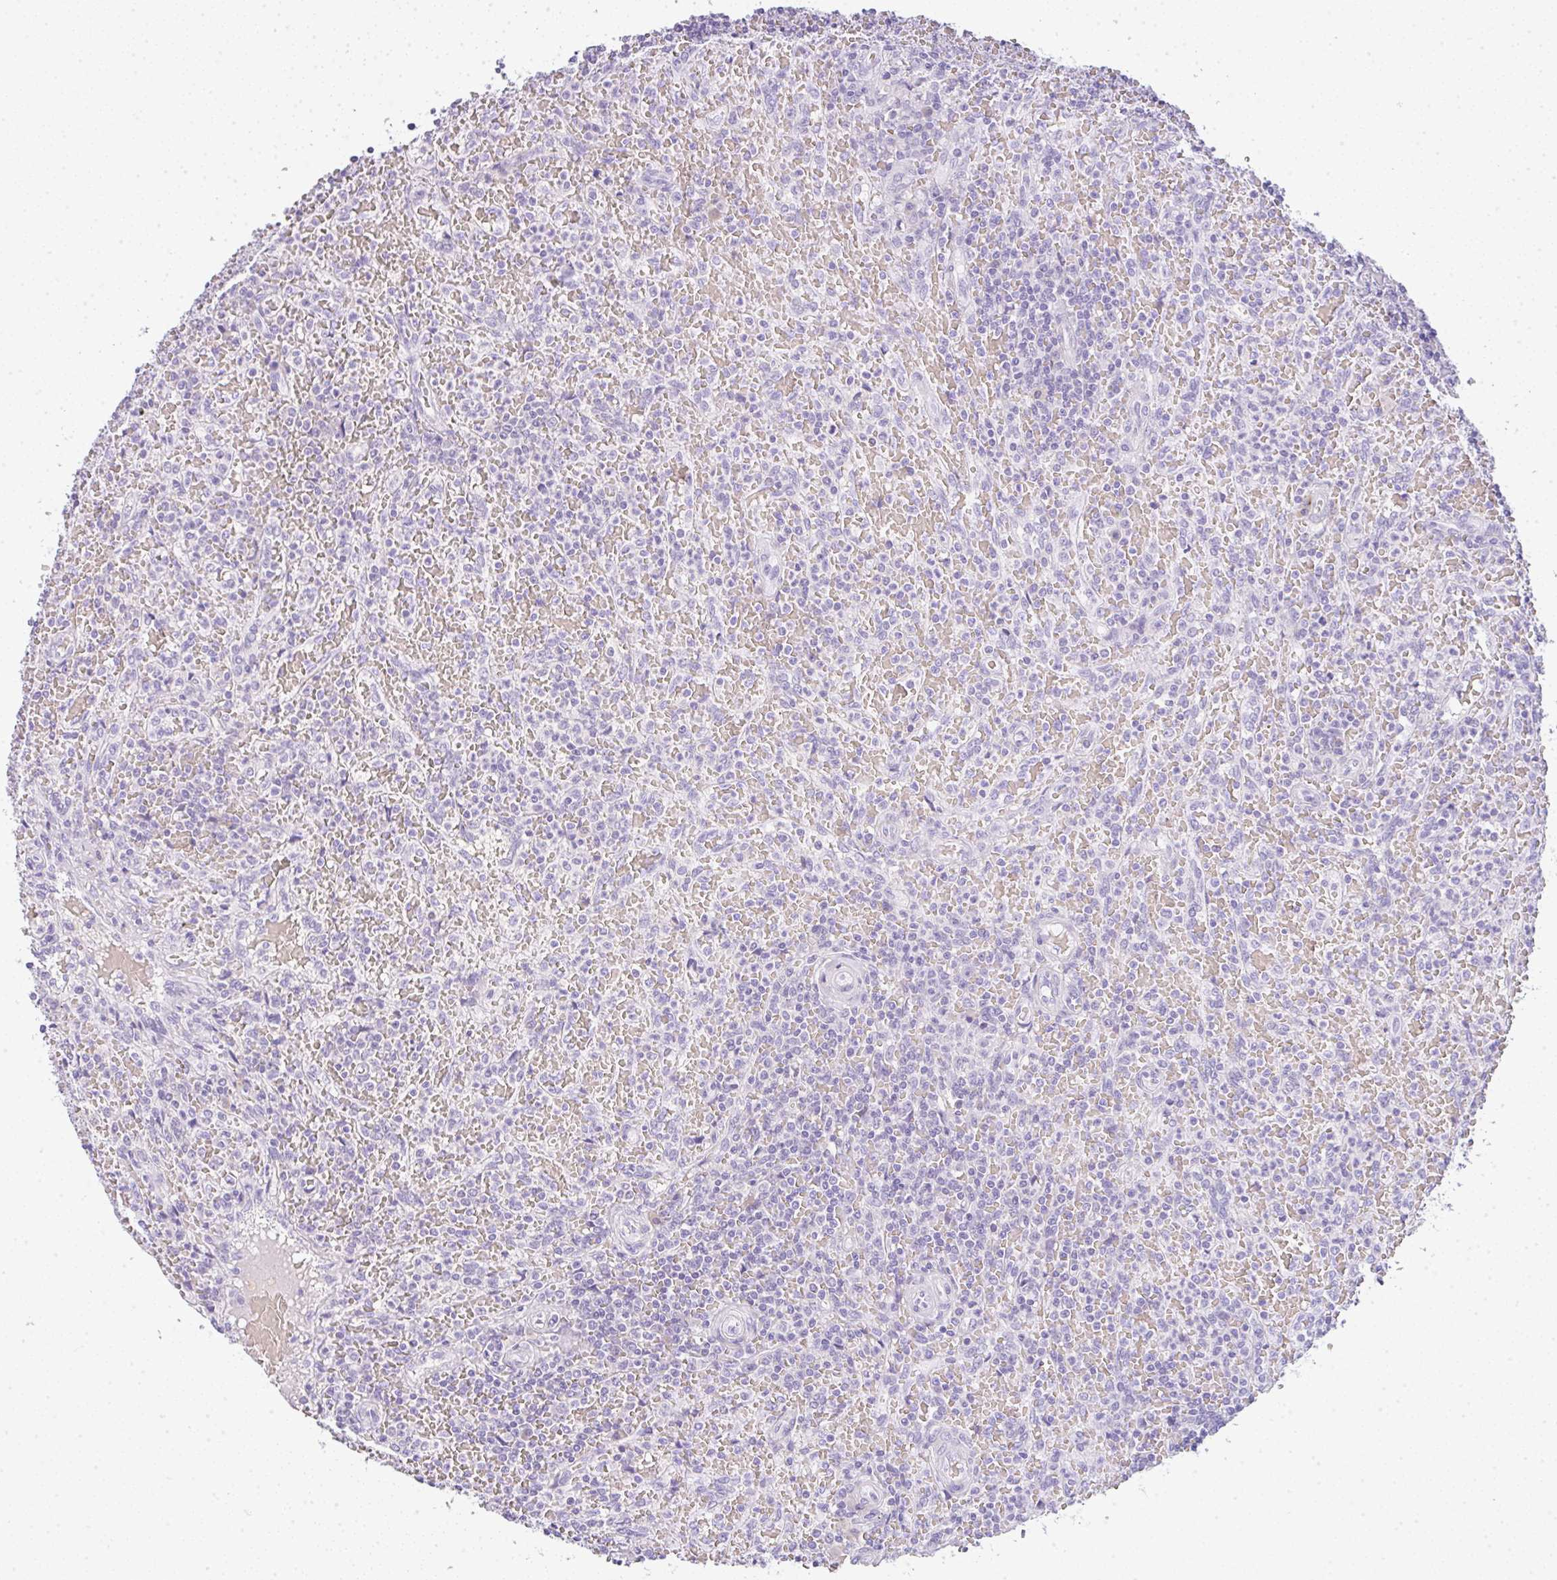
{"staining": {"intensity": "negative", "quantity": "none", "location": "none"}, "tissue": "lymphoma", "cell_type": "Tumor cells", "image_type": "cancer", "snomed": [{"axis": "morphology", "description": "Malignant lymphoma, non-Hodgkin's type, Low grade"}, {"axis": "topography", "description": "Spleen"}], "caption": "Tumor cells are negative for protein expression in human malignant lymphoma, non-Hodgkin's type (low-grade). The staining was performed using DAB (3,3'-diaminobenzidine) to visualize the protein expression in brown, while the nuclei were stained in blue with hematoxylin (Magnification: 20x).", "gene": "LPAR4", "patient": {"sex": "female", "age": 64}}